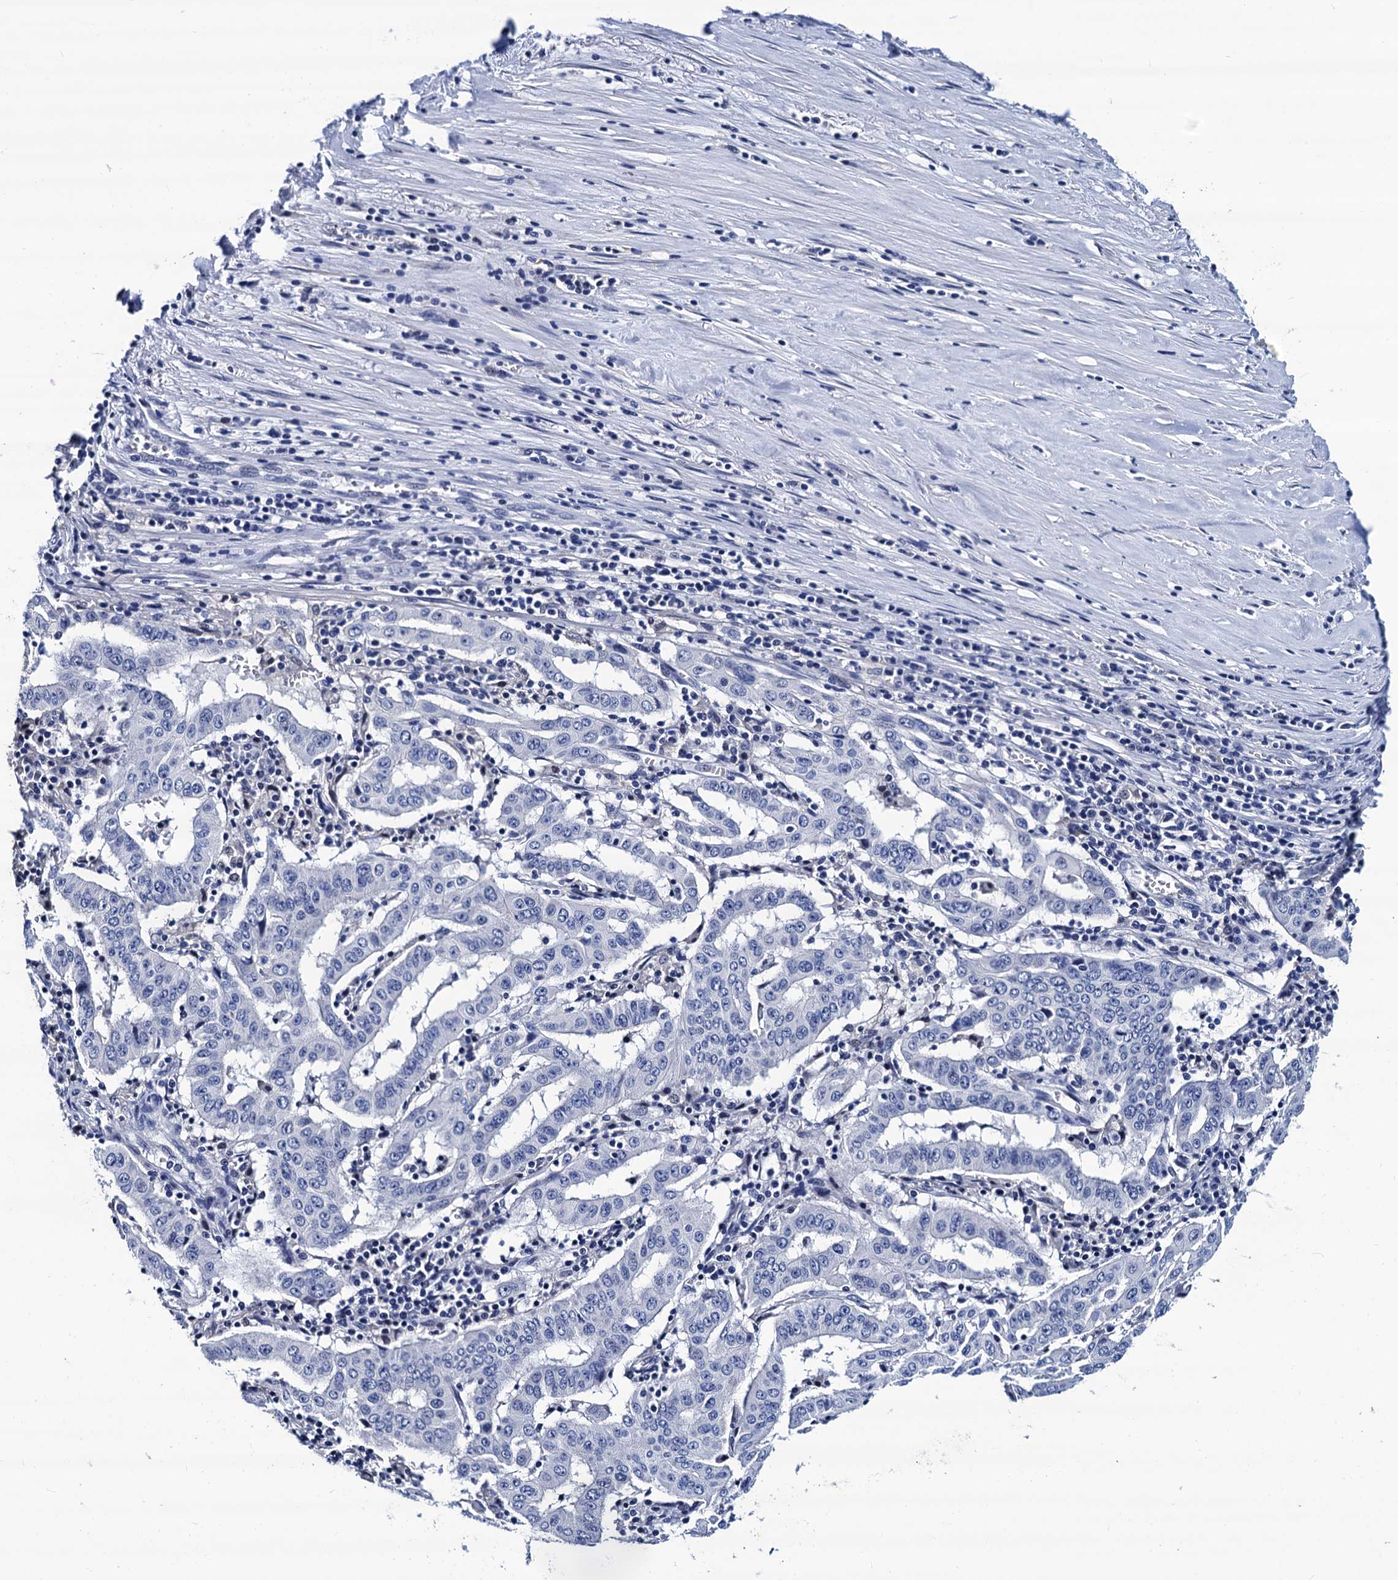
{"staining": {"intensity": "negative", "quantity": "none", "location": "none"}, "tissue": "pancreatic cancer", "cell_type": "Tumor cells", "image_type": "cancer", "snomed": [{"axis": "morphology", "description": "Adenocarcinoma, NOS"}, {"axis": "topography", "description": "Pancreas"}], "caption": "Image shows no protein staining in tumor cells of pancreatic cancer (adenocarcinoma) tissue. The staining was performed using DAB (3,3'-diaminobenzidine) to visualize the protein expression in brown, while the nuclei were stained in blue with hematoxylin (Magnification: 20x).", "gene": "LRRC30", "patient": {"sex": "male", "age": 63}}